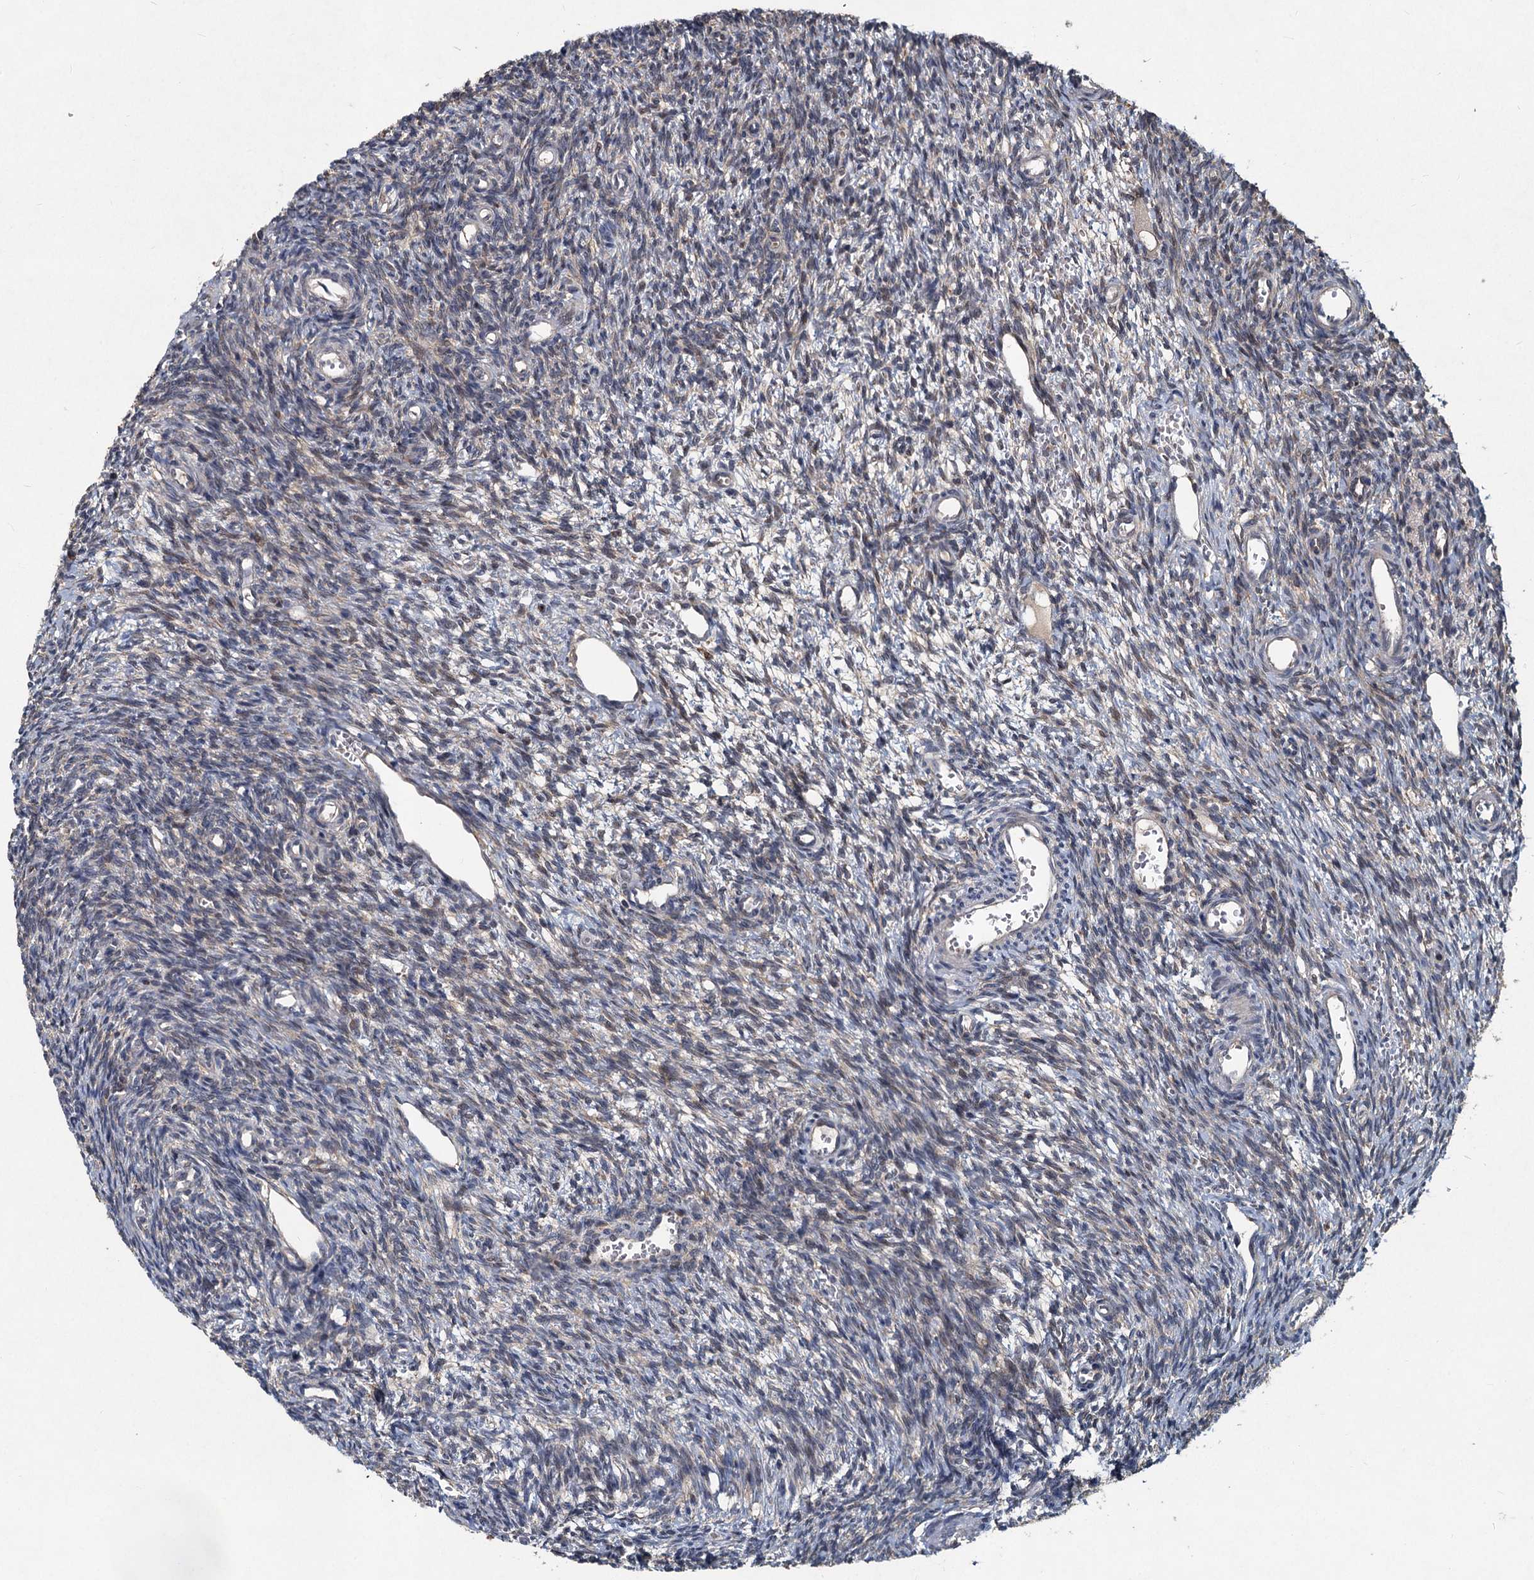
{"staining": {"intensity": "negative", "quantity": "none", "location": "none"}, "tissue": "ovary", "cell_type": "Ovarian stroma cells", "image_type": "normal", "snomed": [{"axis": "morphology", "description": "Normal tissue, NOS"}, {"axis": "topography", "description": "Ovary"}], "caption": "A high-resolution image shows immunohistochemistry staining of normal ovary, which demonstrates no significant positivity in ovarian stroma cells.", "gene": "OTUB1", "patient": {"sex": "female", "age": 39}}